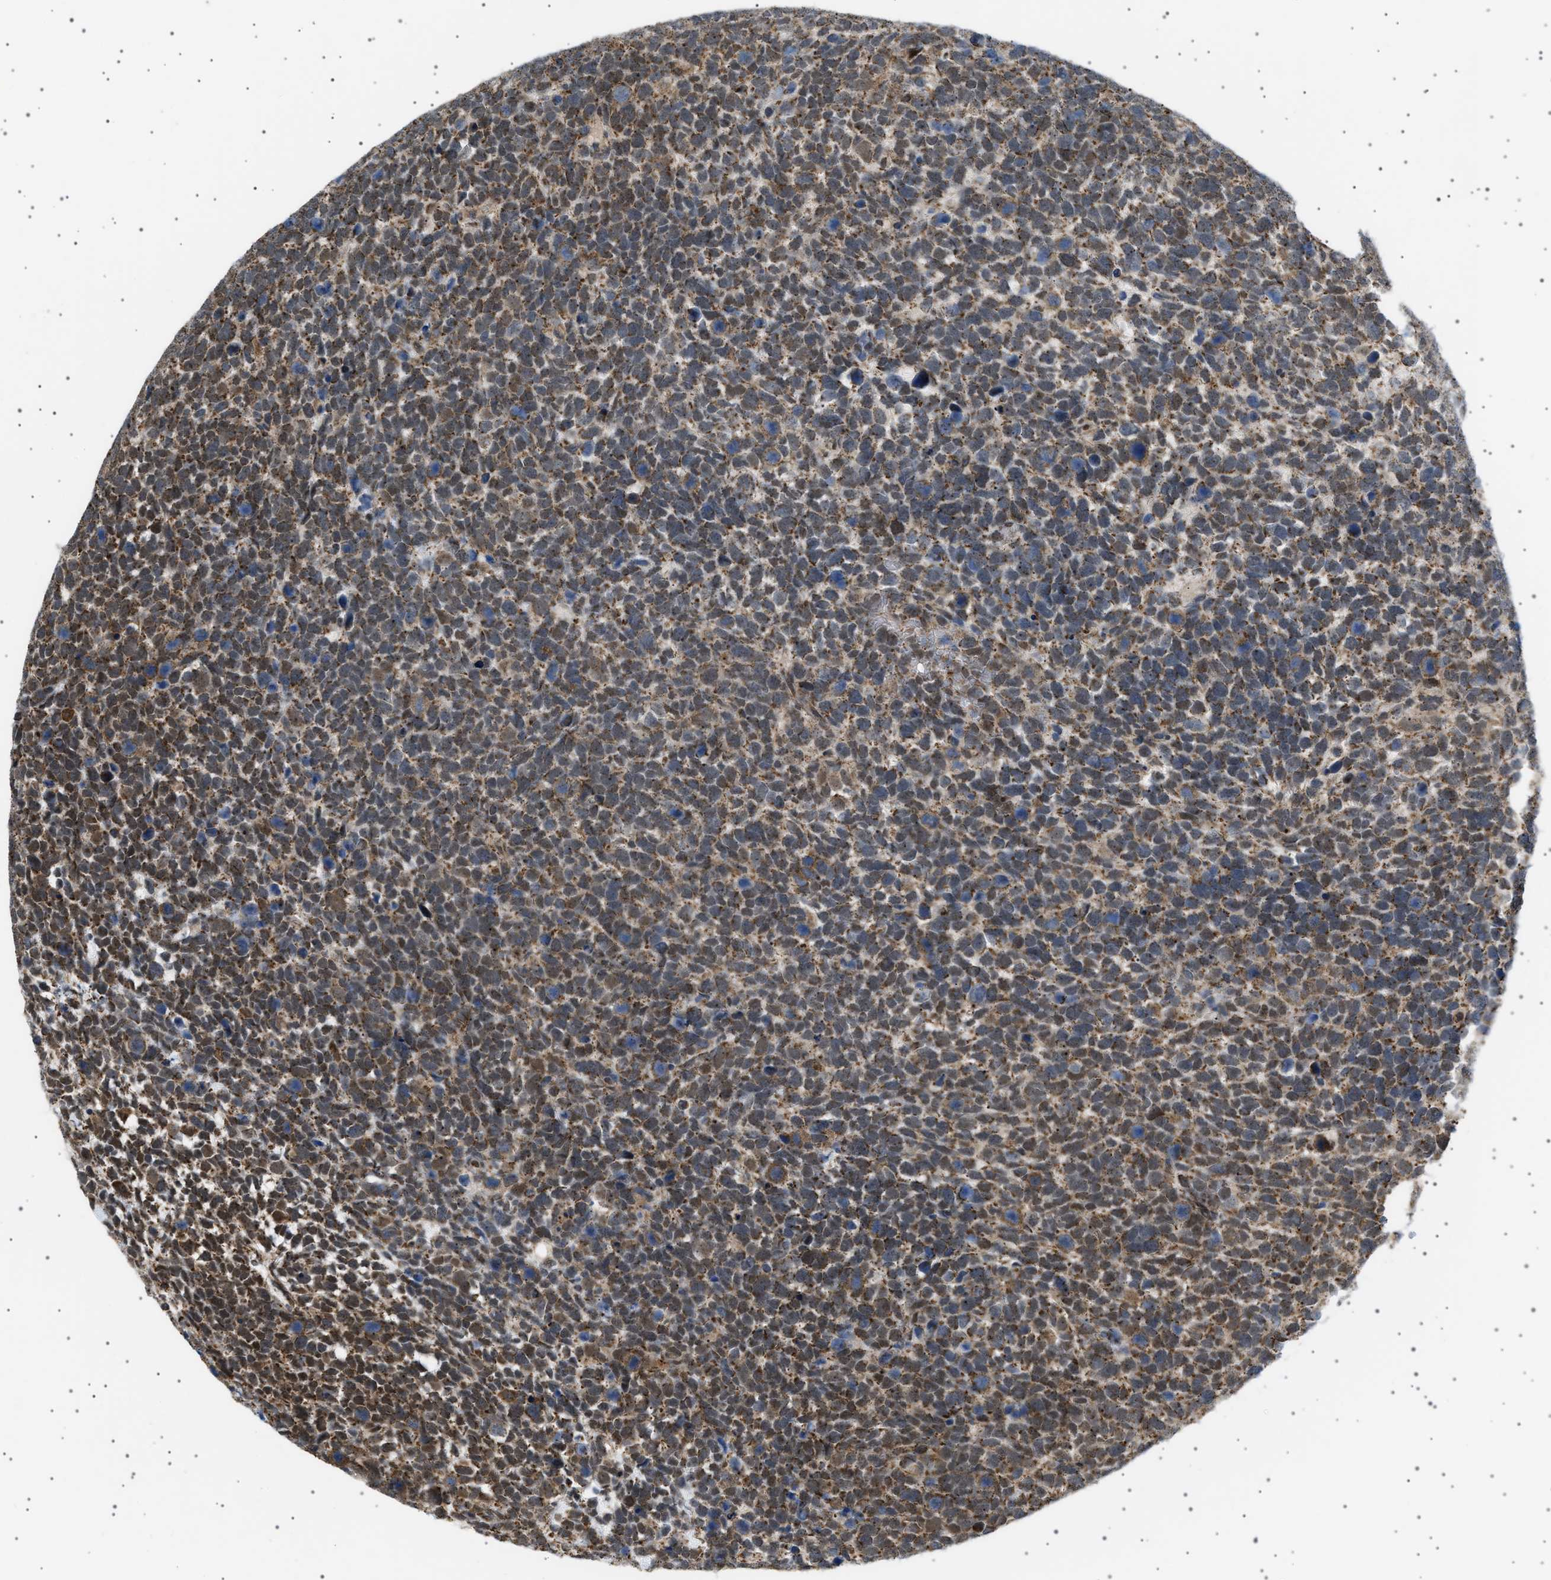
{"staining": {"intensity": "moderate", "quantity": ">75%", "location": "cytoplasmic/membranous,nuclear"}, "tissue": "urothelial cancer", "cell_type": "Tumor cells", "image_type": "cancer", "snomed": [{"axis": "morphology", "description": "Urothelial carcinoma, High grade"}, {"axis": "topography", "description": "Urinary bladder"}], "caption": "An immunohistochemistry image of neoplastic tissue is shown. Protein staining in brown shows moderate cytoplasmic/membranous and nuclear positivity in urothelial carcinoma (high-grade) within tumor cells.", "gene": "MELK", "patient": {"sex": "female", "age": 82}}